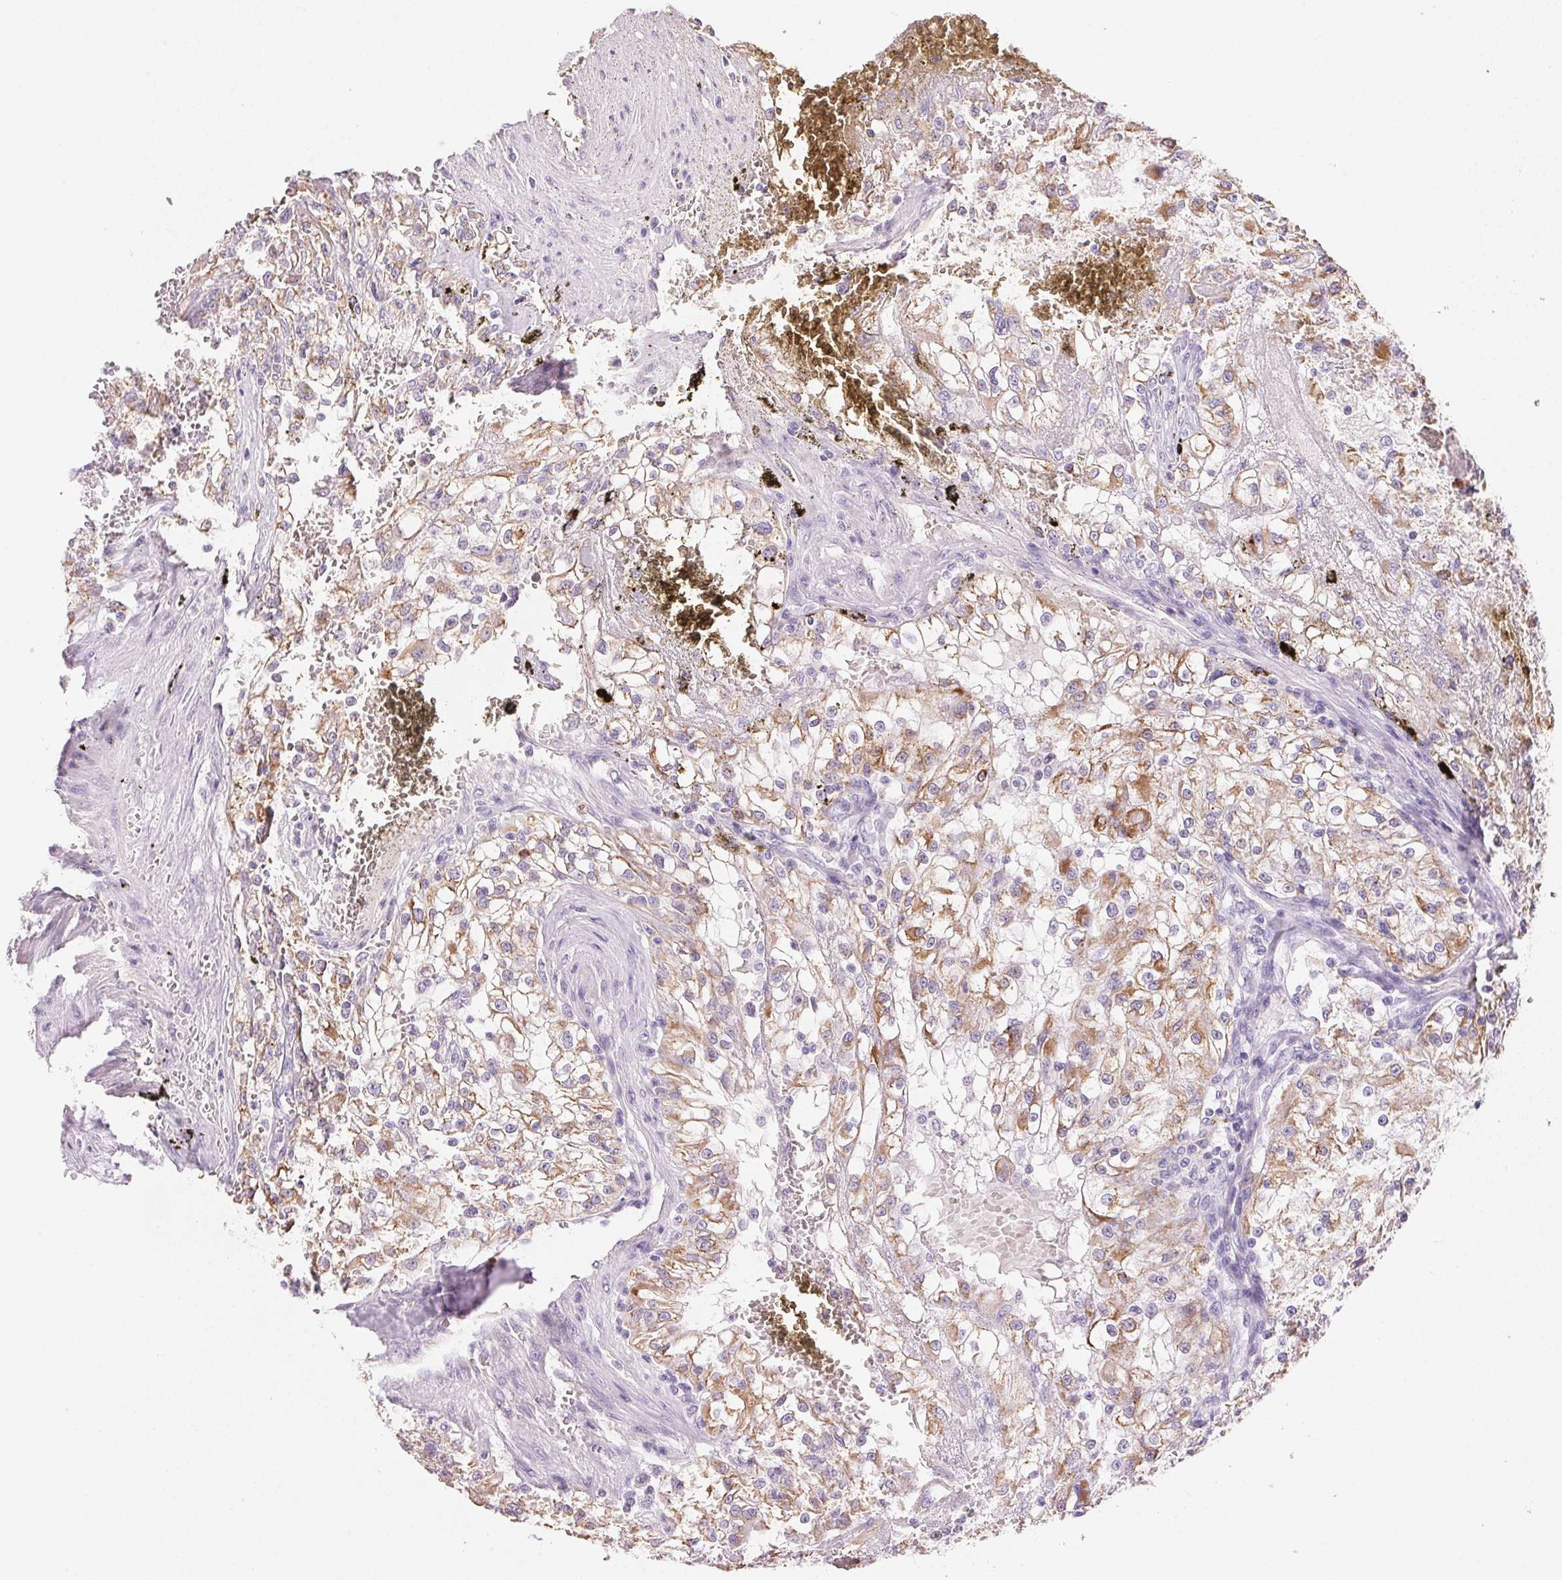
{"staining": {"intensity": "moderate", "quantity": "<25%", "location": "cytoplasmic/membranous"}, "tissue": "renal cancer", "cell_type": "Tumor cells", "image_type": "cancer", "snomed": [{"axis": "morphology", "description": "Adenocarcinoma, NOS"}, {"axis": "topography", "description": "Kidney"}], "caption": "The histopathology image exhibits immunohistochemical staining of adenocarcinoma (renal). There is moderate cytoplasmic/membranous staining is appreciated in approximately <25% of tumor cells. (IHC, brightfield microscopy, high magnification).", "gene": "CYP11B1", "patient": {"sex": "female", "age": 74}}